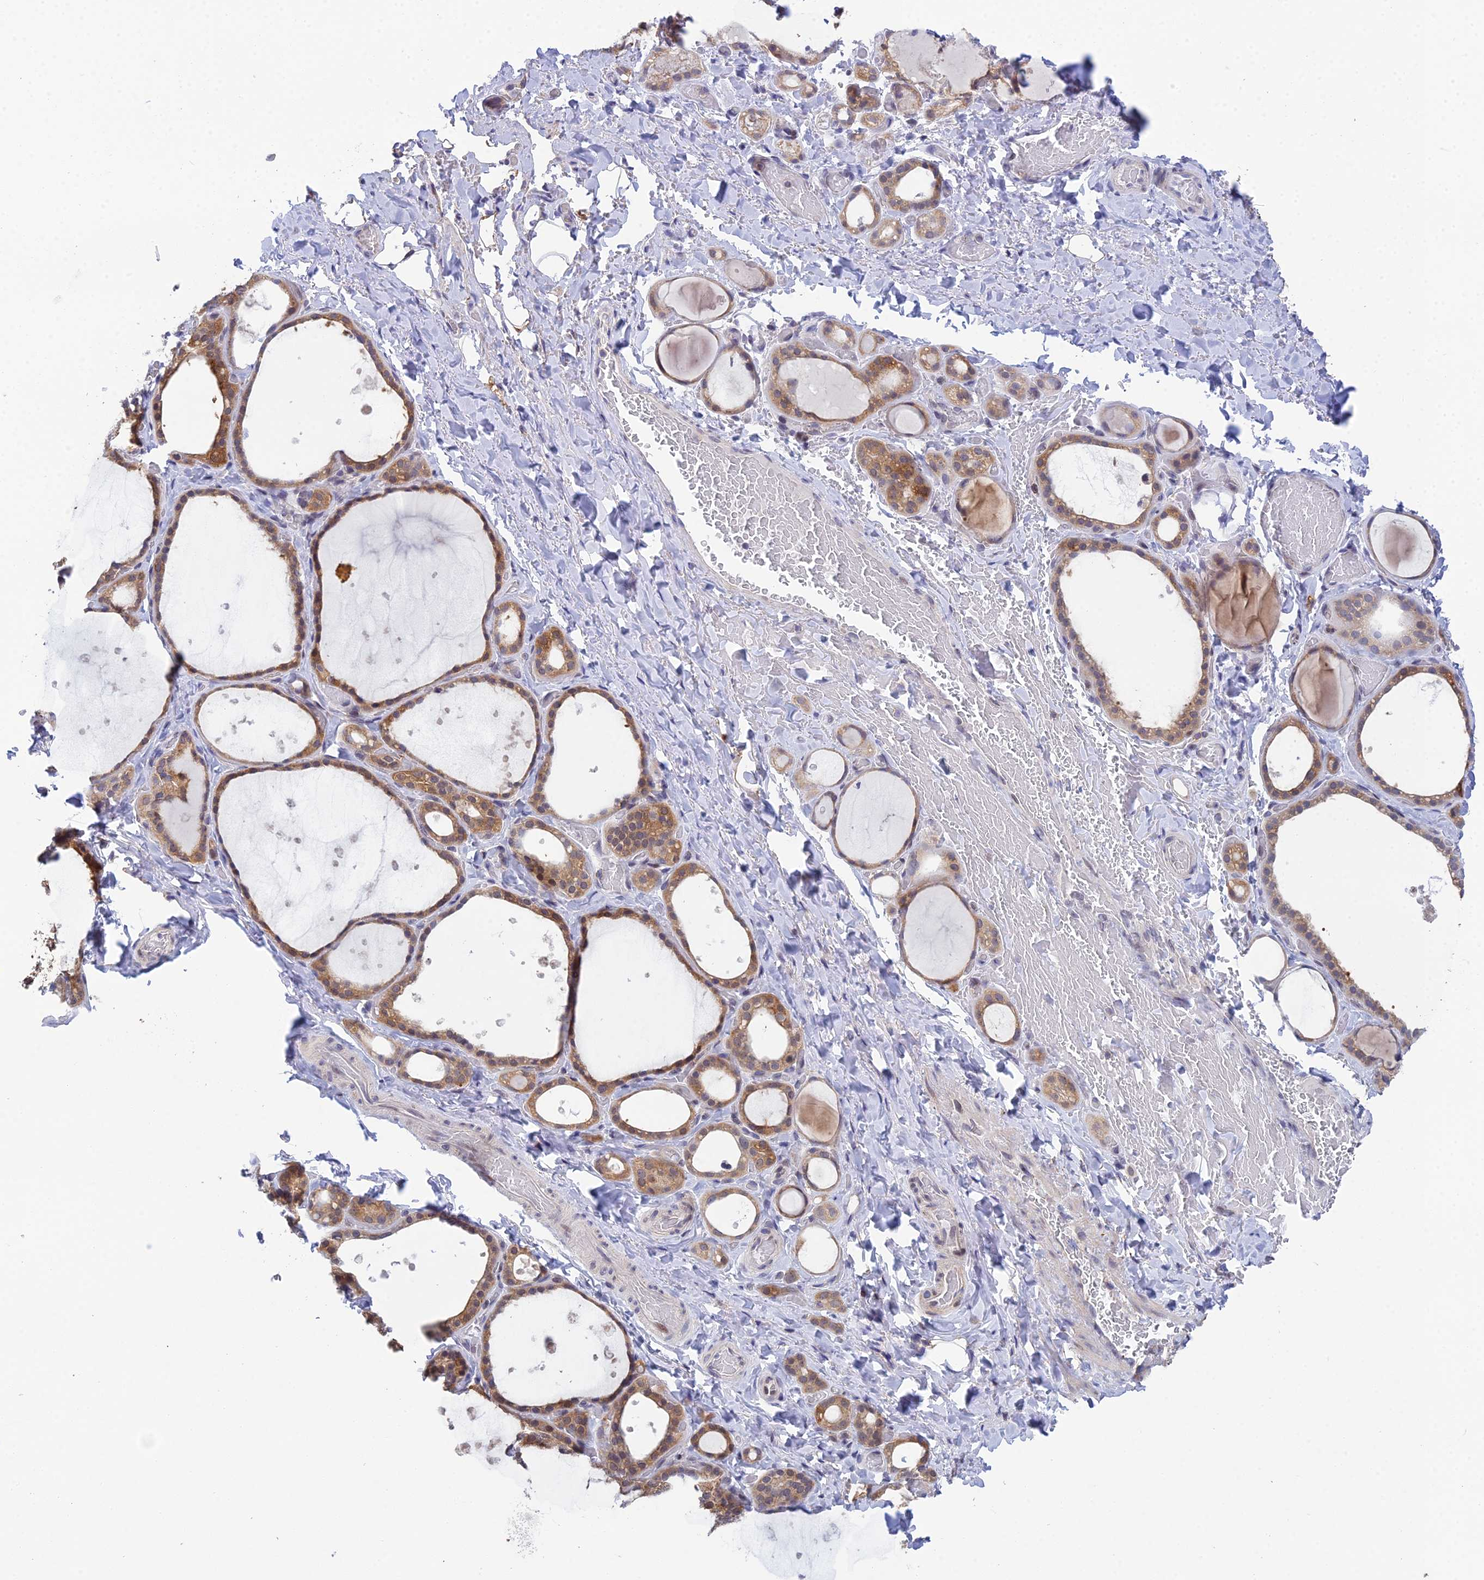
{"staining": {"intensity": "moderate", "quantity": ">75%", "location": "cytoplasmic/membranous,nuclear"}, "tissue": "thyroid gland", "cell_type": "Glandular cells", "image_type": "normal", "snomed": [{"axis": "morphology", "description": "Normal tissue, NOS"}, {"axis": "topography", "description": "Thyroid gland"}], "caption": "Immunohistochemical staining of benign thyroid gland shows moderate cytoplasmic/membranous,nuclear protein staining in about >75% of glandular cells. (Stains: DAB in brown, nuclei in blue, Microscopy: brightfield microscopy at high magnification).", "gene": "ELOA2", "patient": {"sex": "female", "age": 44}}